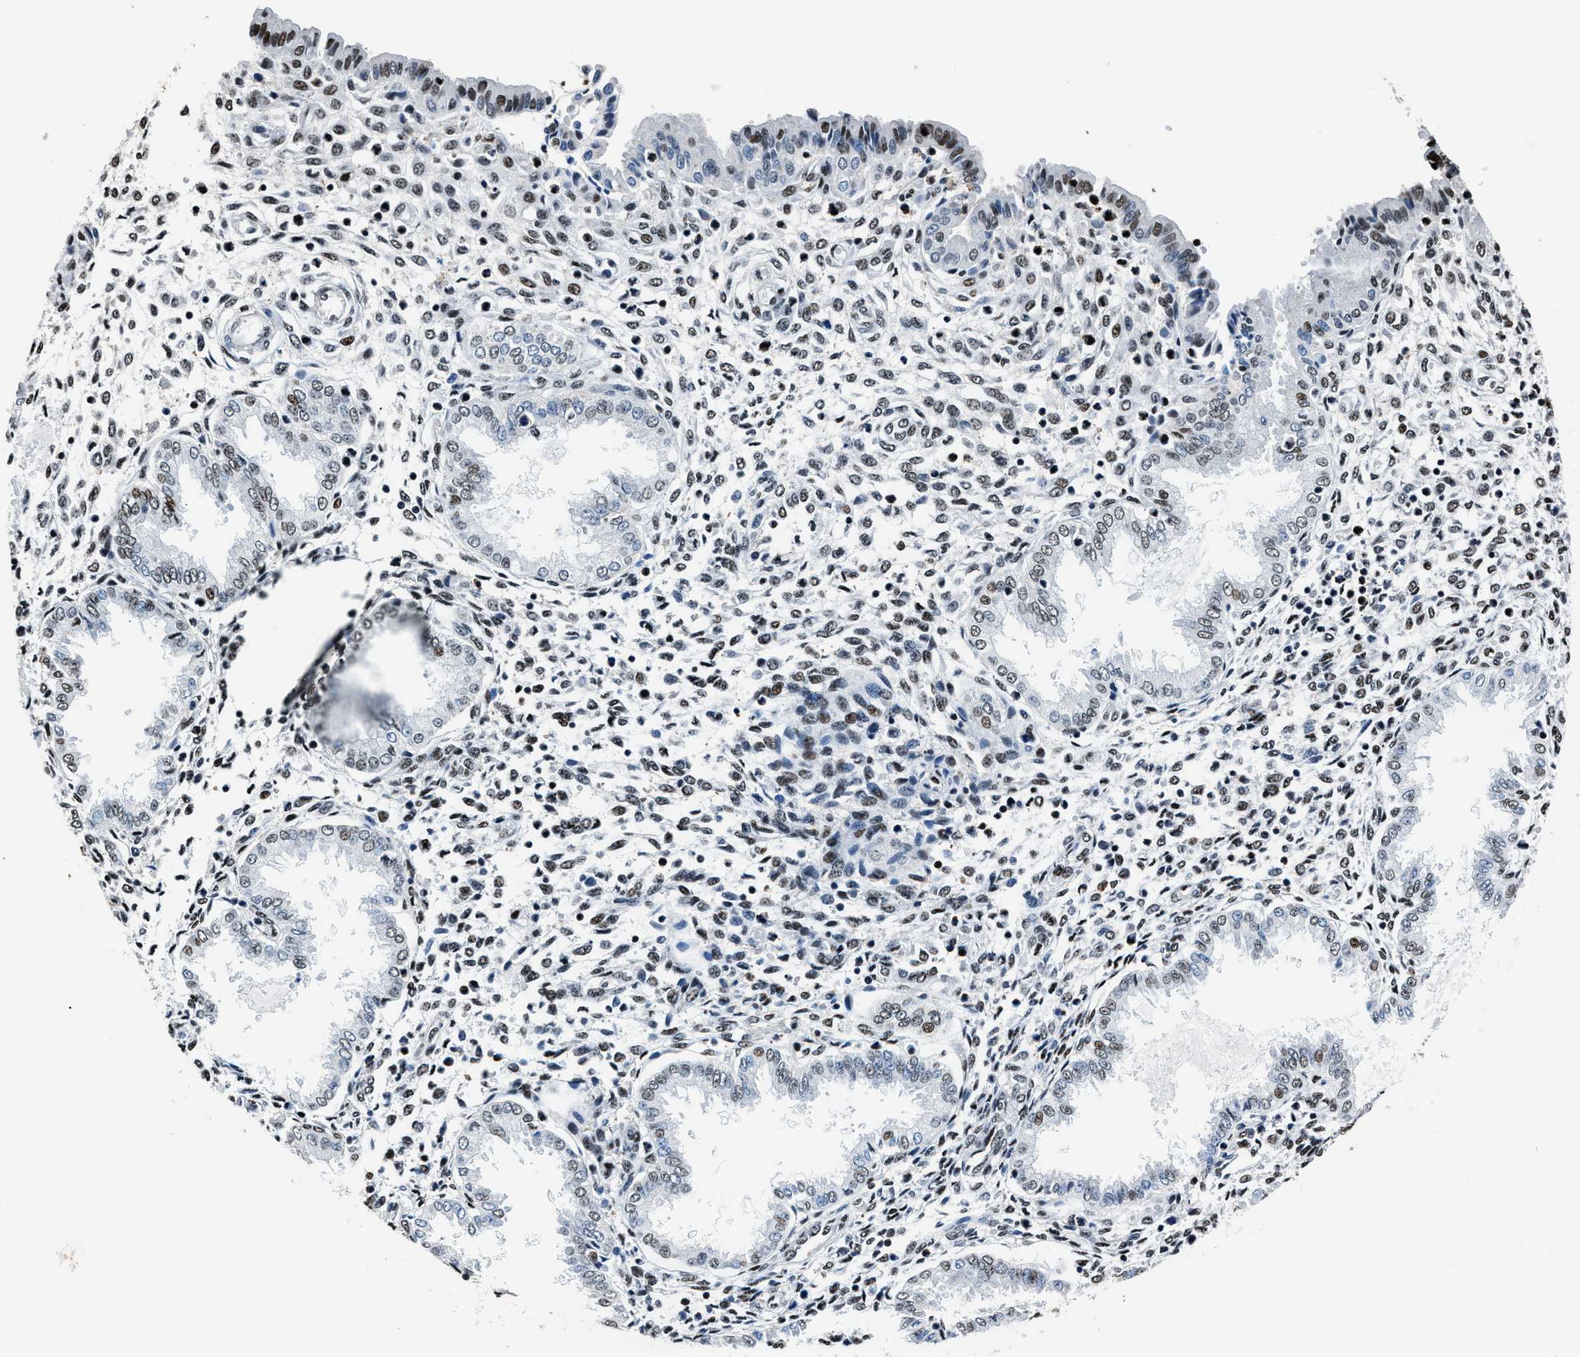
{"staining": {"intensity": "moderate", "quantity": "25%-75%", "location": "nuclear"}, "tissue": "endometrium", "cell_type": "Cells in endometrial stroma", "image_type": "normal", "snomed": [{"axis": "morphology", "description": "Normal tissue, NOS"}, {"axis": "topography", "description": "Endometrium"}], "caption": "Immunohistochemistry (IHC) staining of unremarkable endometrium, which demonstrates medium levels of moderate nuclear staining in about 25%-75% of cells in endometrial stroma indicating moderate nuclear protein positivity. The staining was performed using DAB (3,3'-diaminobenzidine) (brown) for protein detection and nuclei were counterstained in hematoxylin (blue).", "gene": "PPIE", "patient": {"sex": "female", "age": 33}}